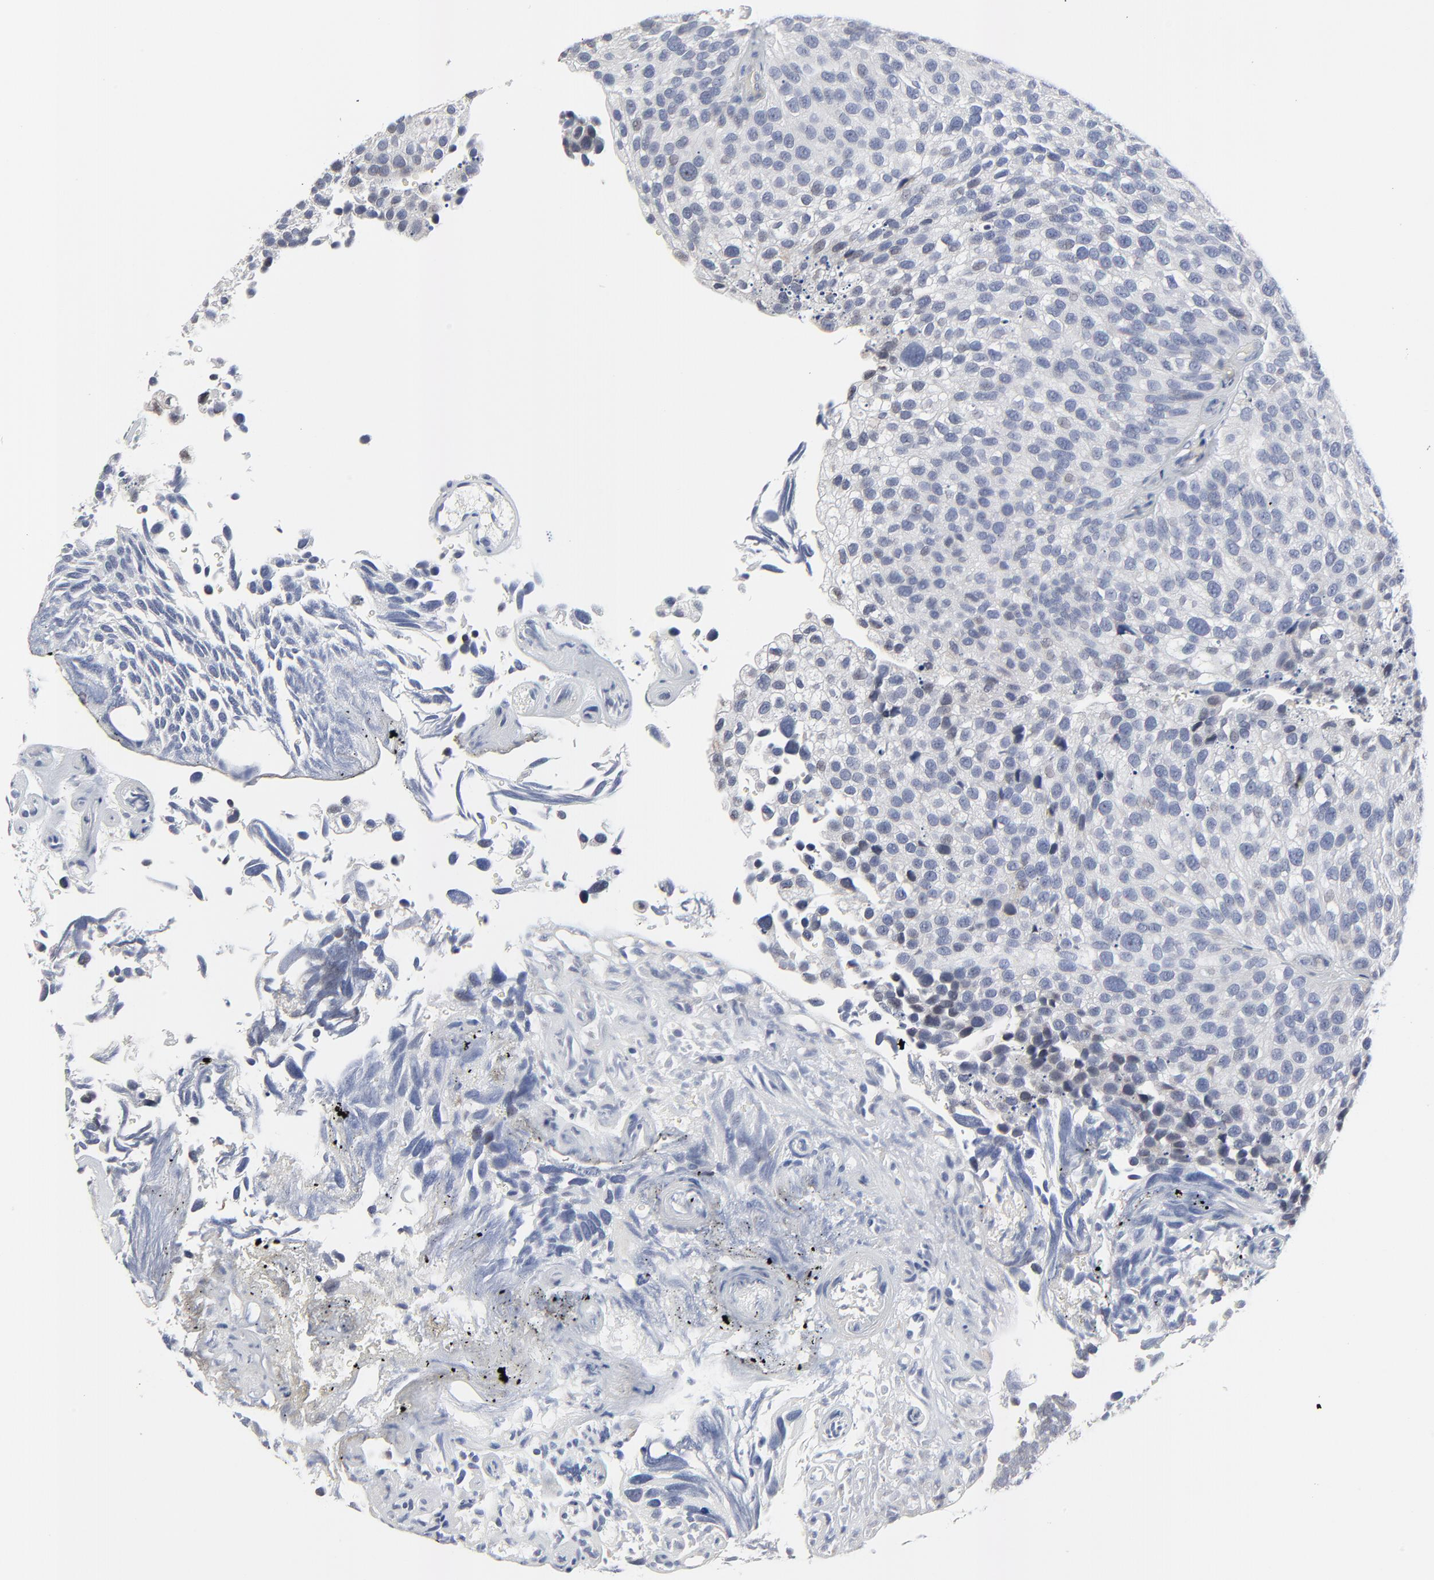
{"staining": {"intensity": "negative", "quantity": "none", "location": "none"}, "tissue": "urothelial cancer", "cell_type": "Tumor cells", "image_type": "cancer", "snomed": [{"axis": "morphology", "description": "Urothelial carcinoma, High grade"}, {"axis": "topography", "description": "Urinary bladder"}], "caption": "A micrograph of human high-grade urothelial carcinoma is negative for staining in tumor cells.", "gene": "NLGN3", "patient": {"sex": "male", "age": 72}}